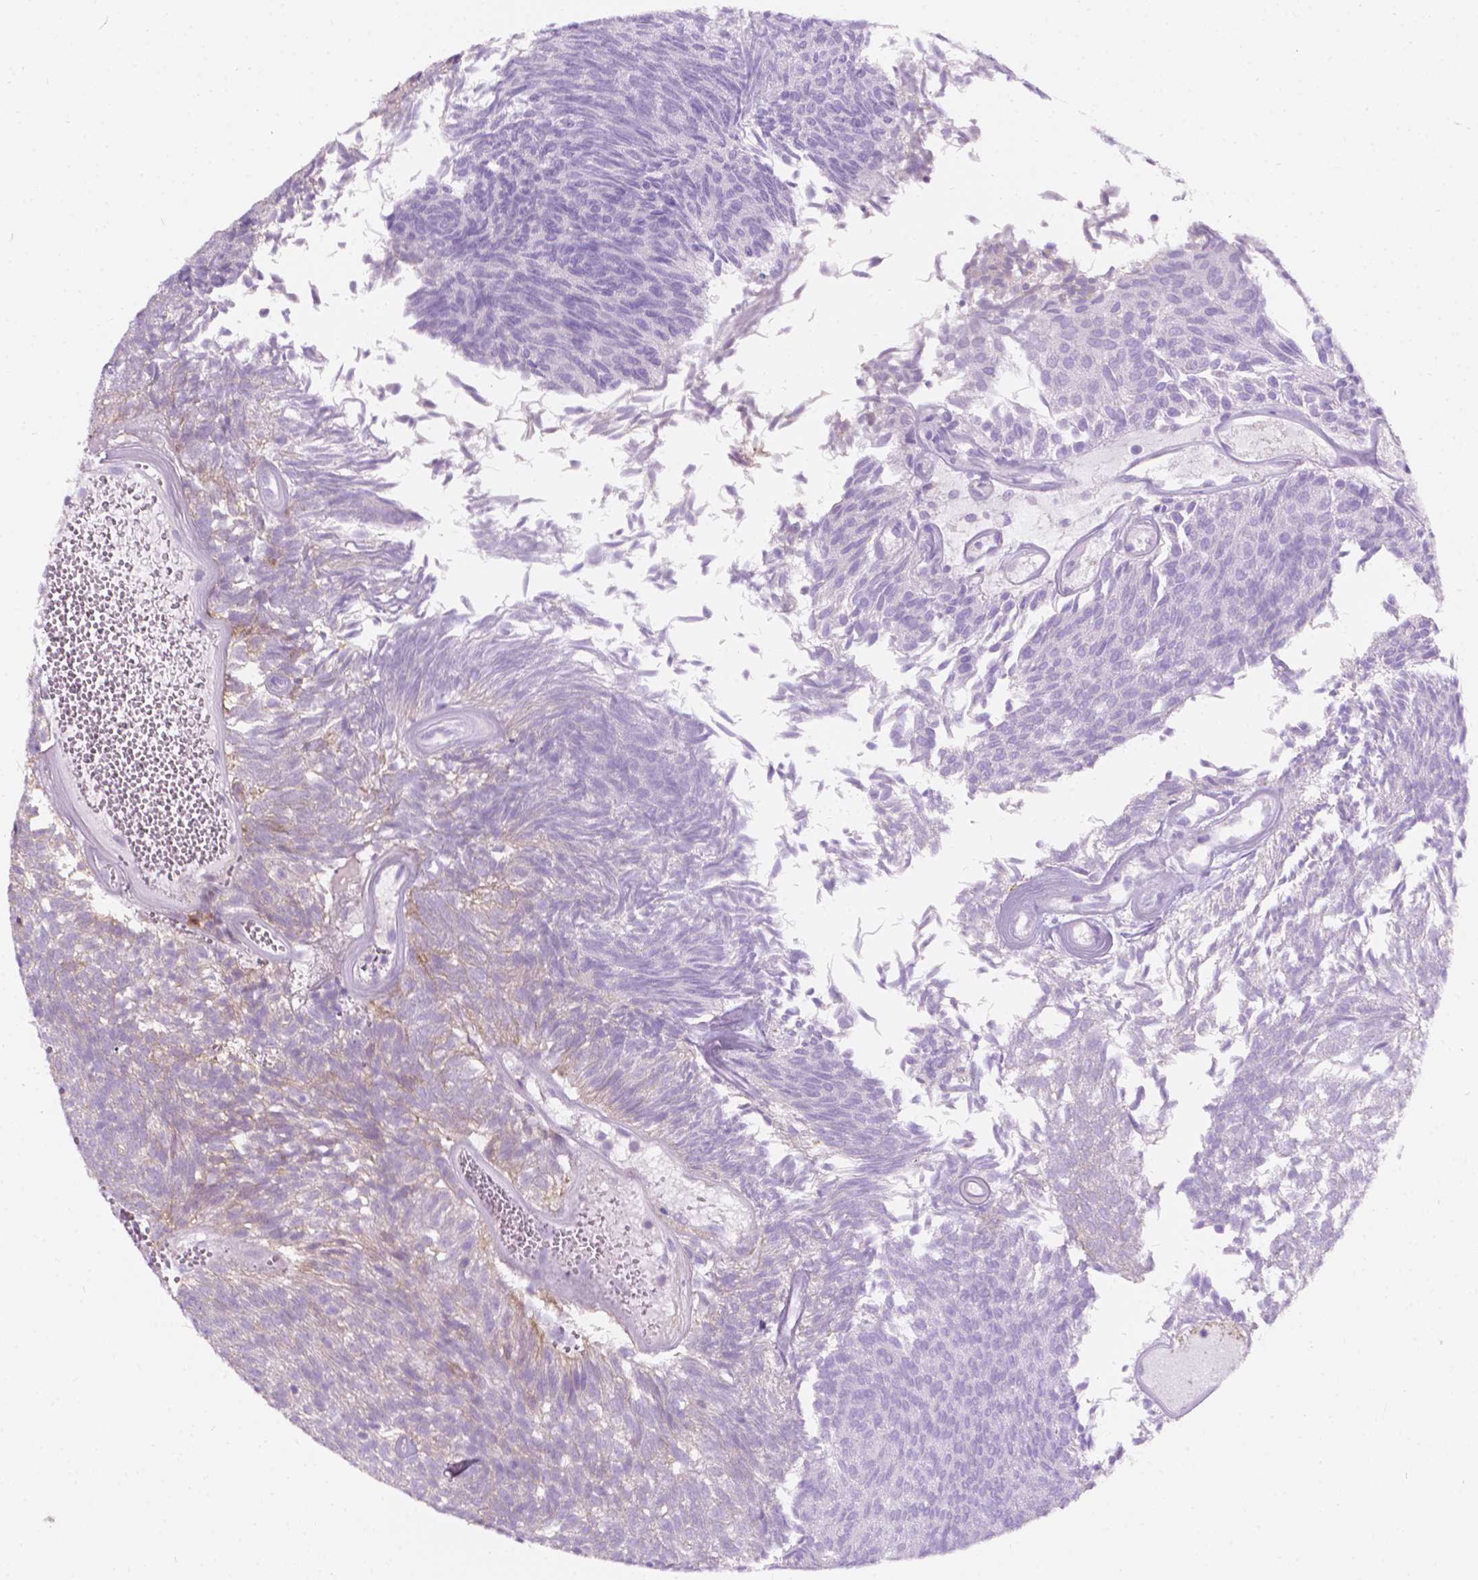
{"staining": {"intensity": "negative", "quantity": "none", "location": "none"}, "tissue": "urothelial cancer", "cell_type": "Tumor cells", "image_type": "cancer", "snomed": [{"axis": "morphology", "description": "Urothelial carcinoma, Low grade"}, {"axis": "topography", "description": "Urinary bladder"}], "caption": "A high-resolution image shows immunohistochemistry staining of low-grade urothelial carcinoma, which demonstrates no significant staining in tumor cells.", "gene": "NOS1AP", "patient": {"sex": "male", "age": 77}}